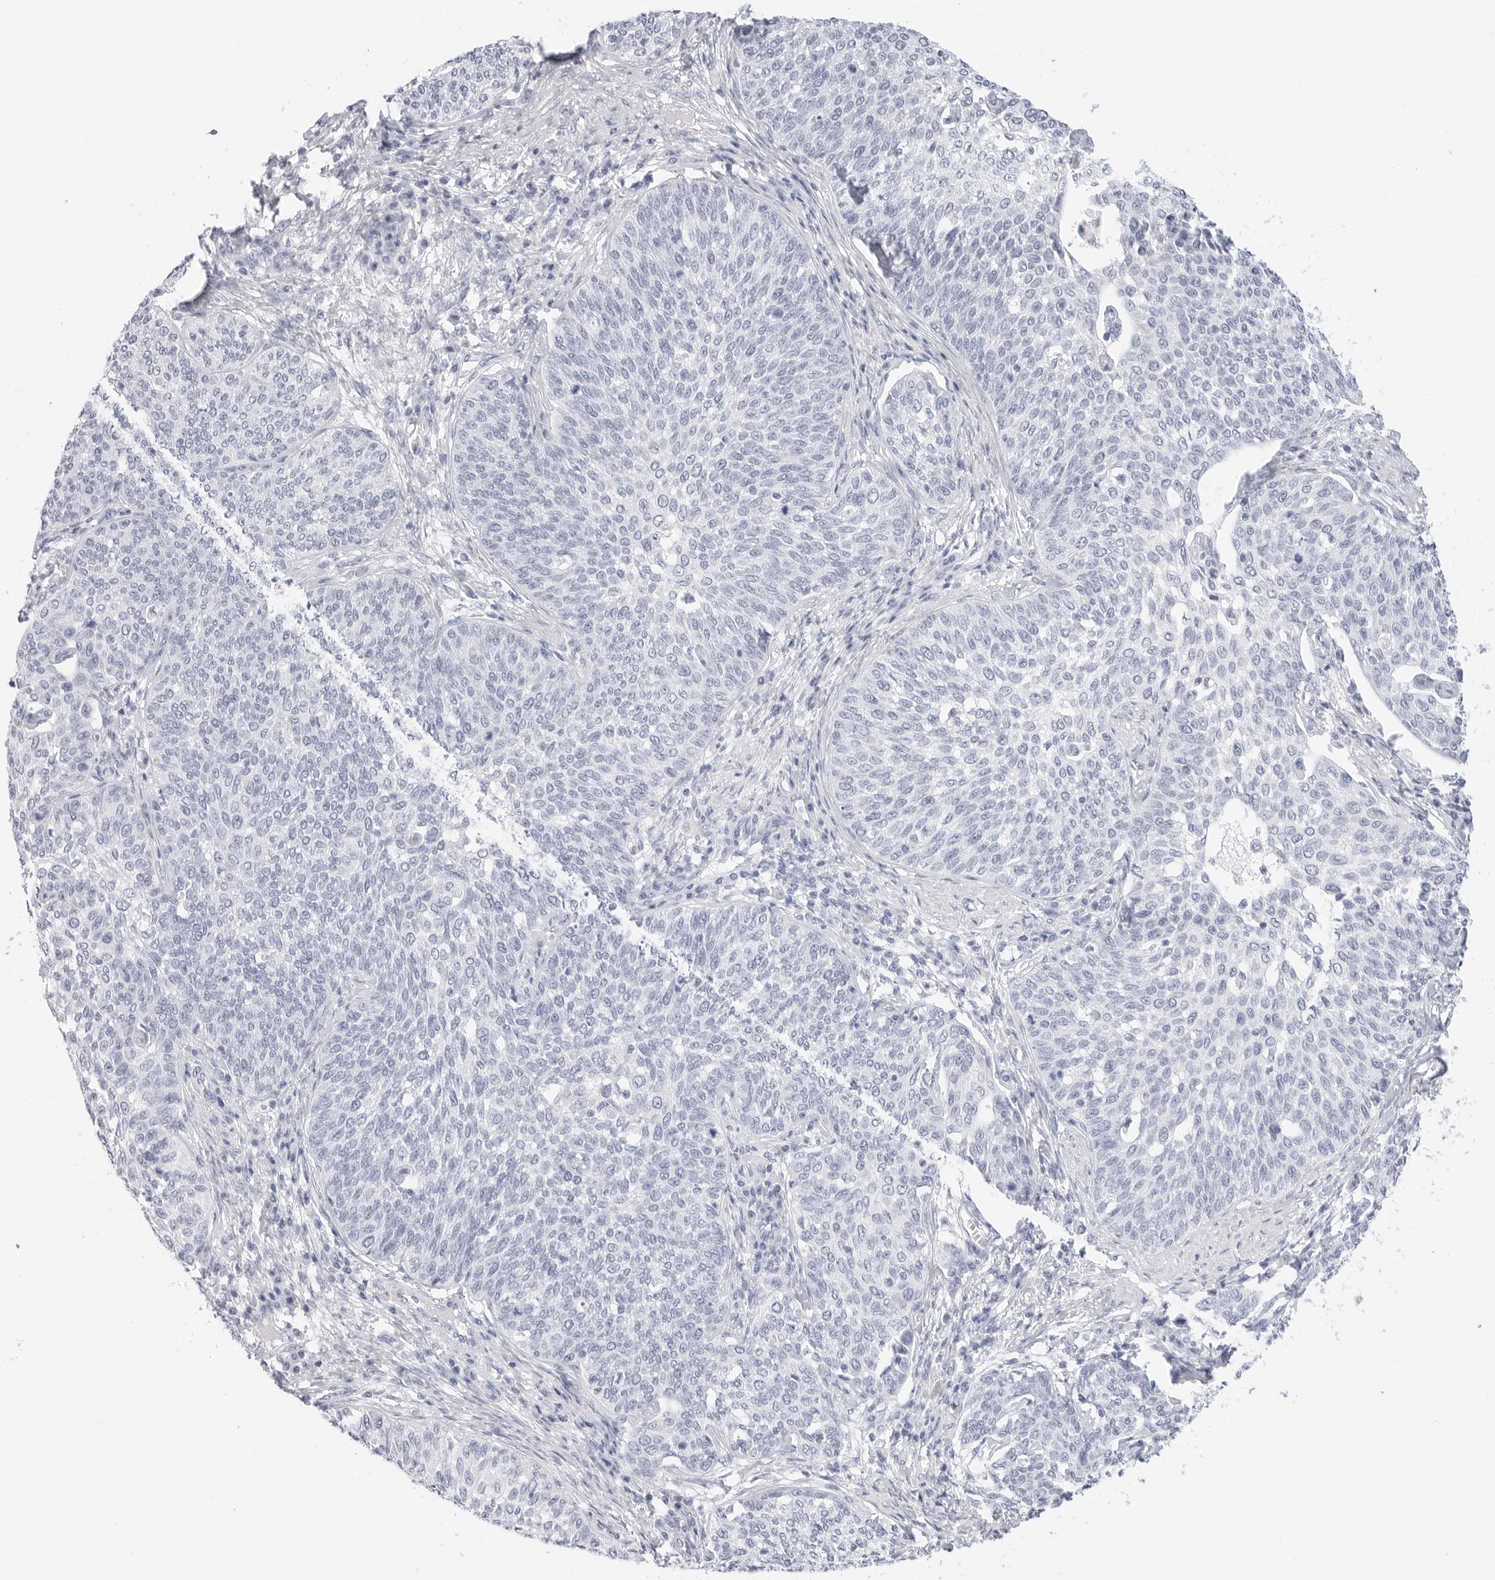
{"staining": {"intensity": "negative", "quantity": "none", "location": "none"}, "tissue": "cervical cancer", "cell_type": "Tumor cells", "image_type": "cancer", "snomed": [{"axis": "morphology", "description": "Squamous cell carcinoma, NOS"}, {"axis": "topography", "description": "Cervix"}], "caption": "Photomicrograph shows no significant protein positivity in tumor cells of cervical cancer (squamous cell carcinoma).", "gene": "TFF2", "patient": {"sex": "female", "age": 34}}